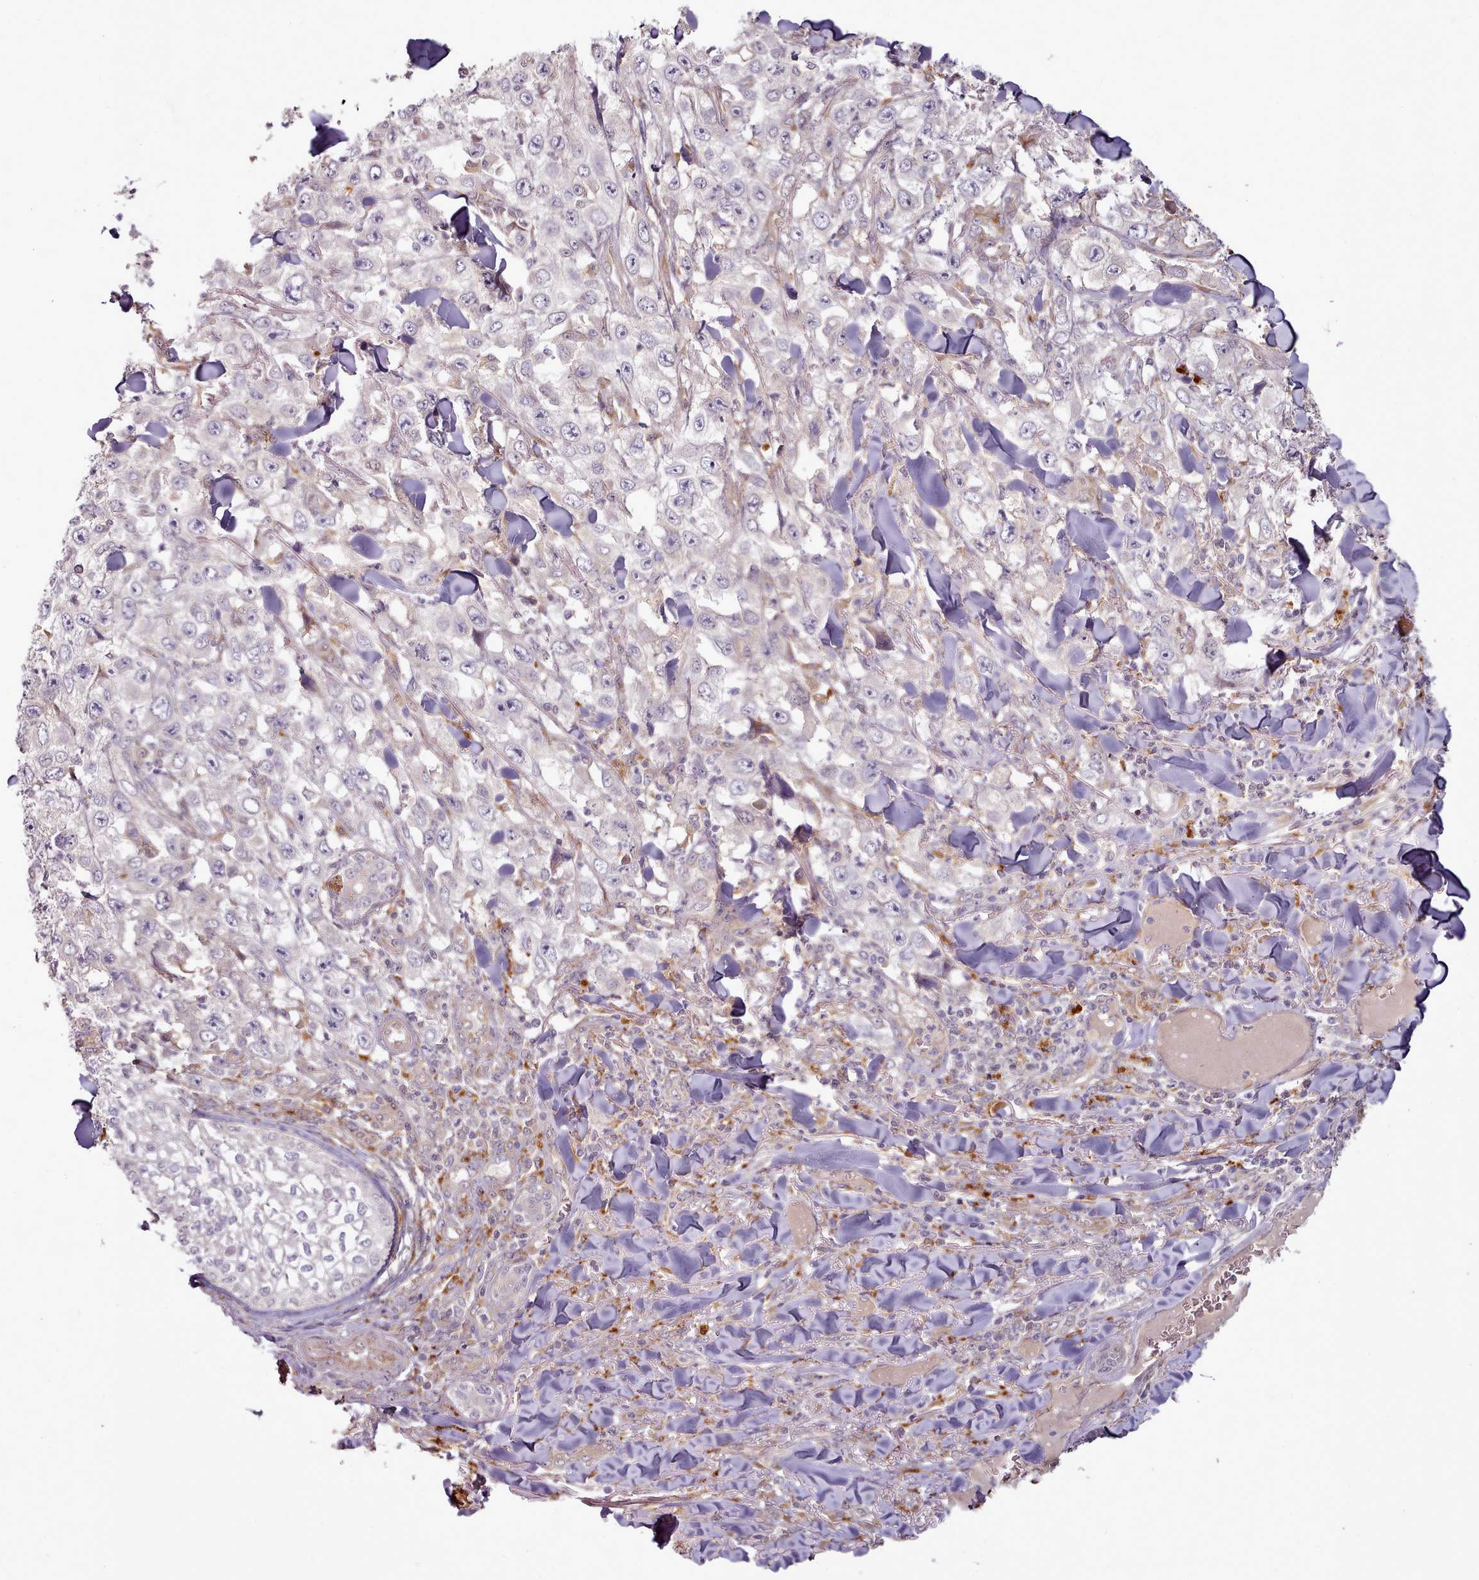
{"staining": {"intensity": "negative", "quantity": "none", "location": "none"}, "tissue": "skin cancer", "cell_type": "Tumor cells", "image_type": "cancer", "snomed": [{"axis": "morphology", "description": "Squamous cell carcinoma, NOS"}, {"axis": "topography", "description": "Skin"}], "caption": "The micrograph reveals no significant expression in tumor cells of skin squamous cell carcinoma.", "gene": "C1QTNF5", "patient": {"sex": "male", "age": 82}}